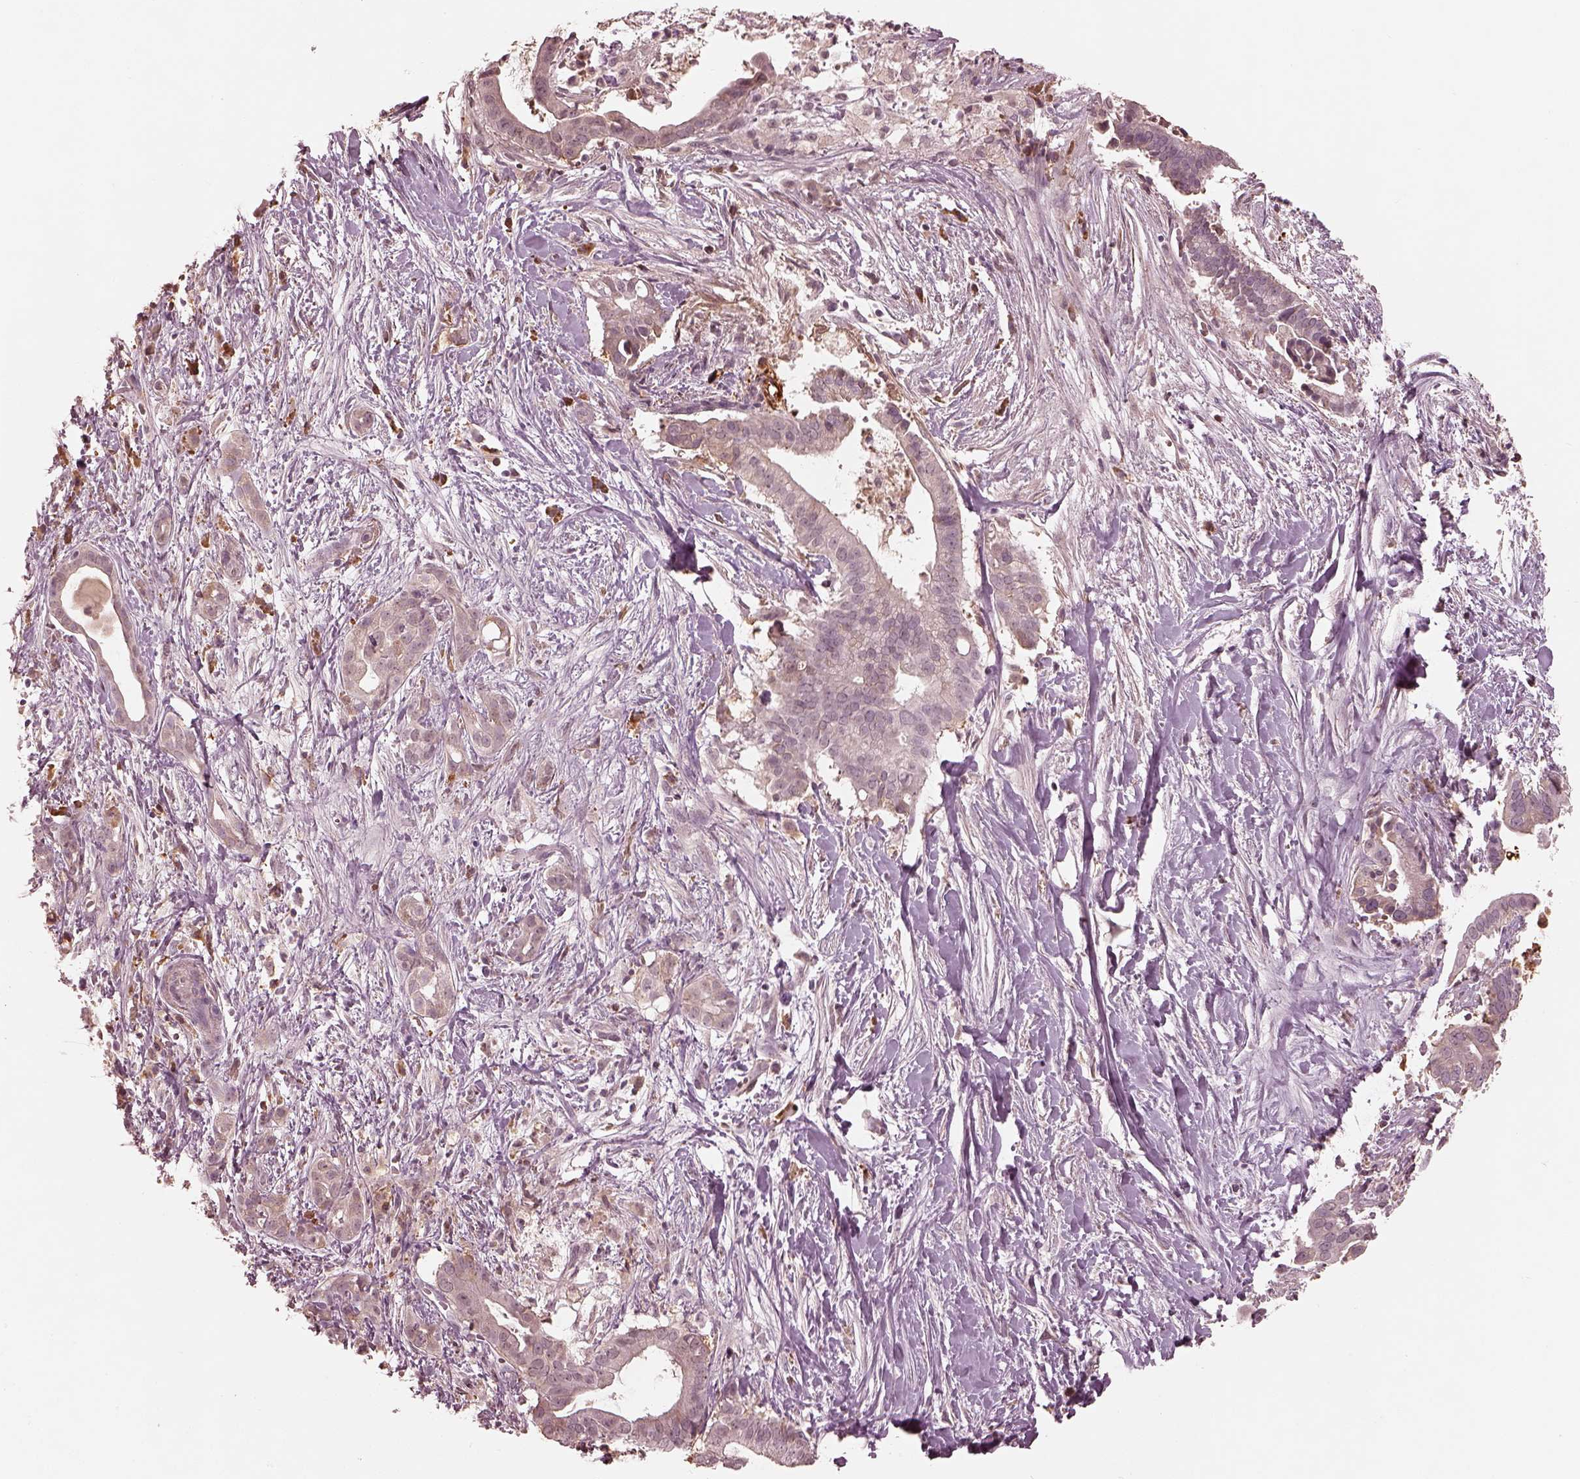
{"staining": {"intensity": "negative", "quantity": "none", "location": "none"}, "tissue": "pancreatic cancer", "cell_type": "Tumor cells", "image_type": "cancer", "snomed": [{"axis": "morphology", "description": "Adenocarcinoma, NOS"}, {"axis": "topography", "description": "Pancreas"}], "caption": "Protein analysis of pancreatic cancer (adenocarcinoma) demonstrates no significant staining in tumor cells.", "gene": "CALR3", "patient": {"sex": "male", "age": 61}}